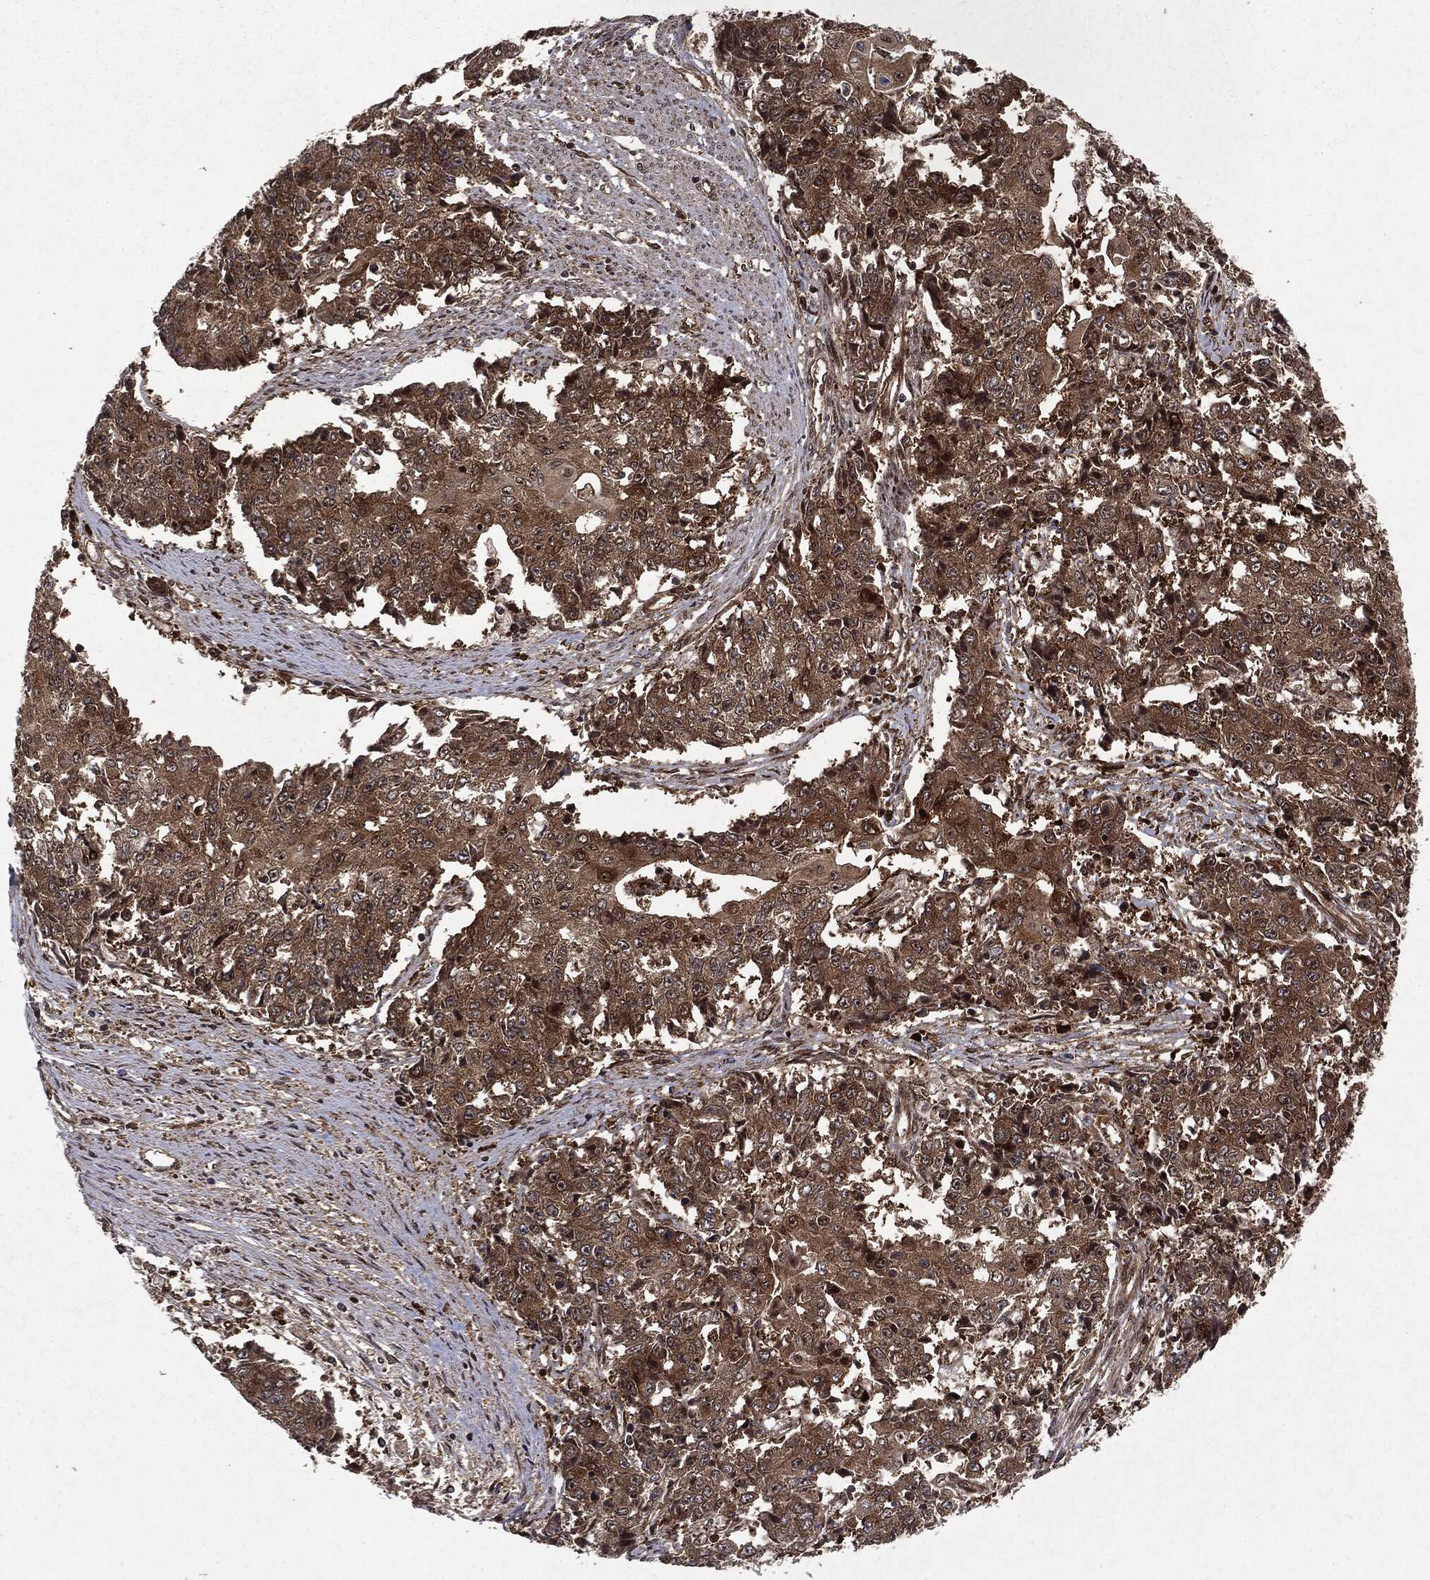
{"staining": {"intensity": "moderate", "quantity": ">75%", "location": "cytoplasmic/membranous"}, "tissue": "ovarian cancer", "cell_type": "Tumor cells", "image_type": "cancer", "snomed": [{"axis": "morphology", "description": "Carcinoma, endometroid"}, {"axis": "topography", "description": "Ovary"}], "caption": "Immunohistochemical staining of ovarian endometroid carcinoma exhibits medium levels of moderate cytoplasmic/membranous positivity in about >75% of tumor cells.", "gene": "OTUB1", "patient": {"sex": "female", "age": 42}}